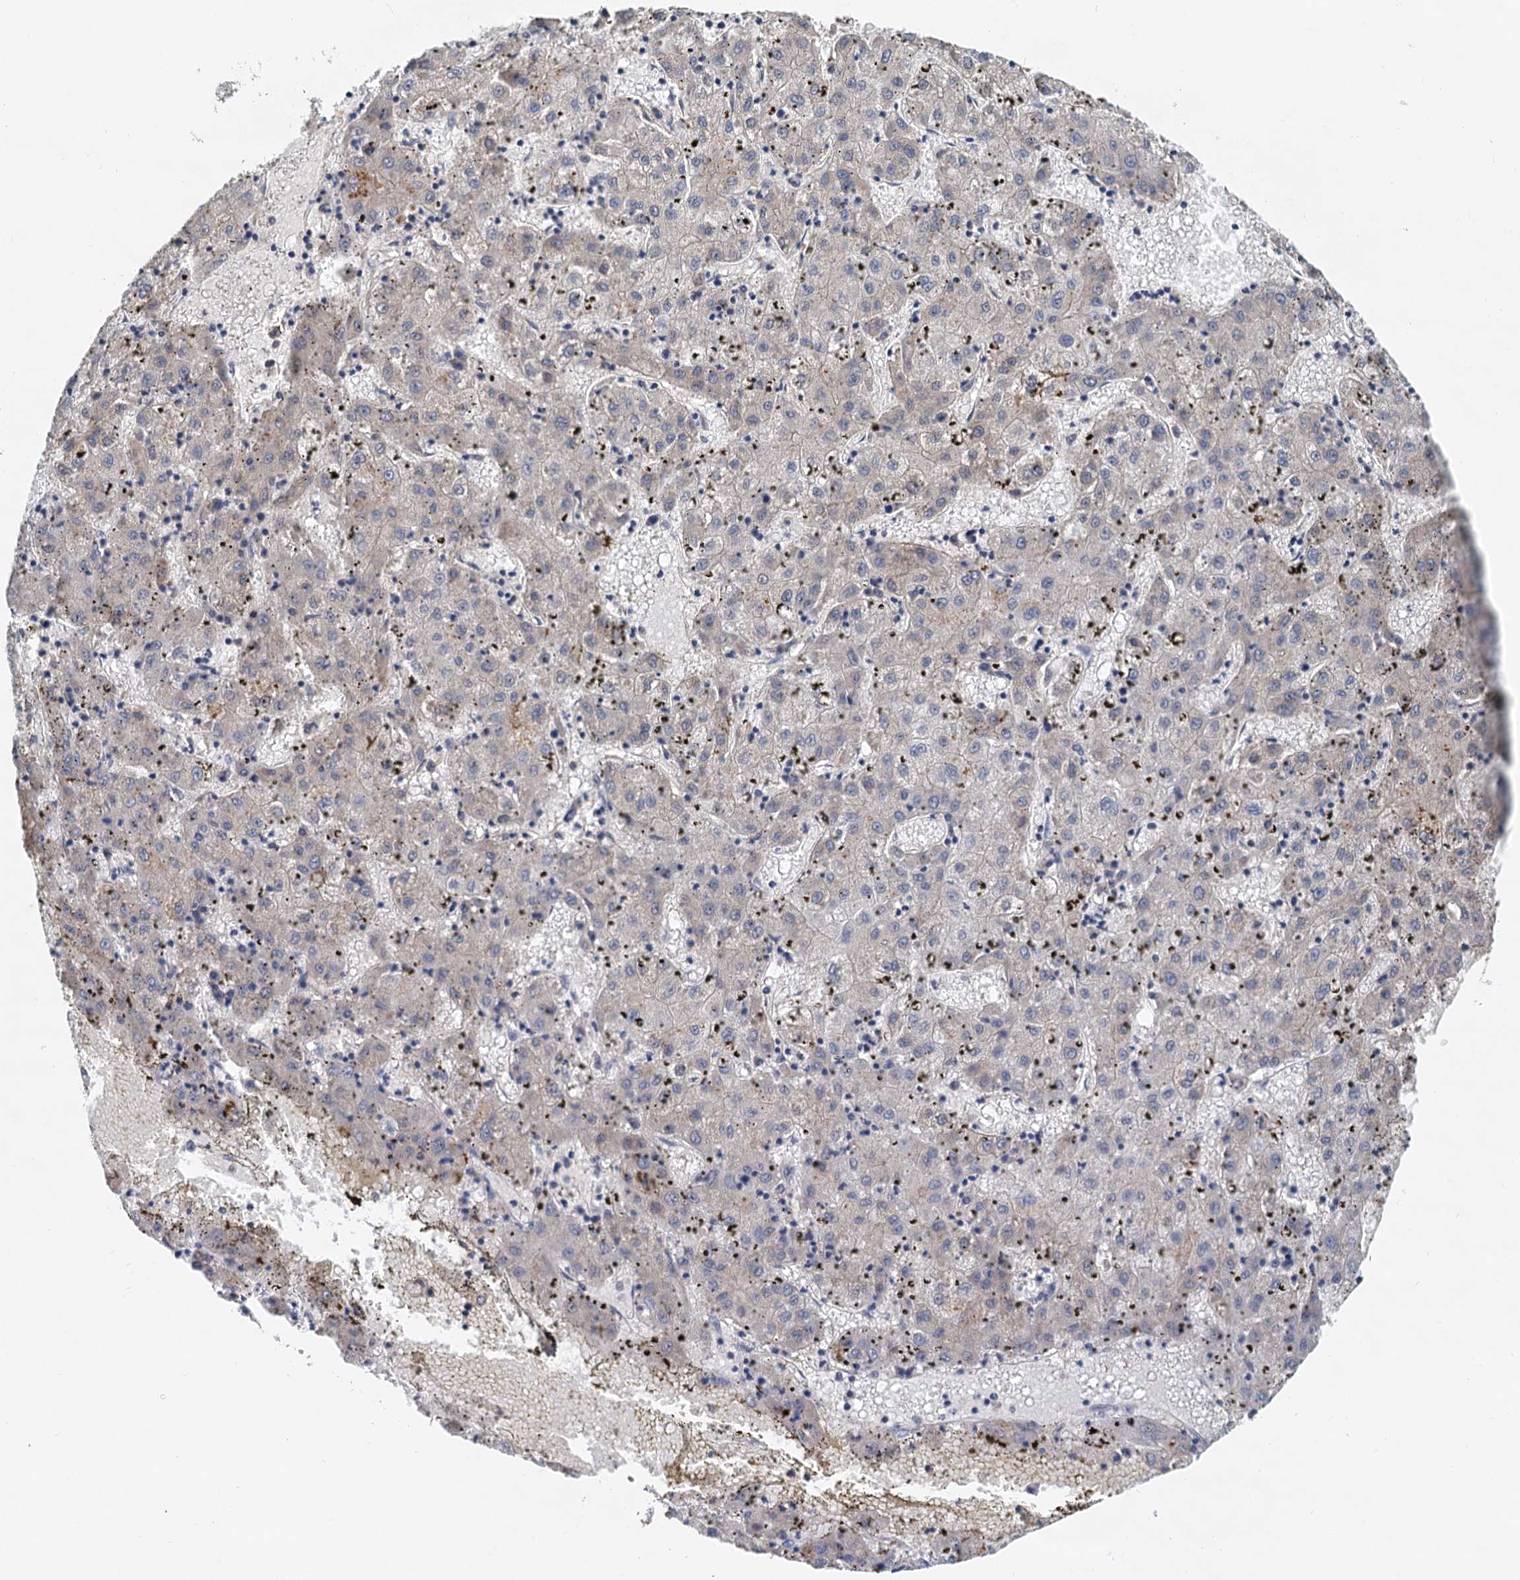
{"staining": {"intensity": "negative", "quantity": "none", "location": "none"}, "tissue": "liver cancer", "cell_type": "Tumor cells", "image_type": "cancer", "snomed": [{"axis": "morphology", "description": "Carcinoma, Hepatocellular, NOS"}, {"axis": "topography", "description": "Liver"}], "caption": "Immunohistochemistry (IHC) of hepatocellular carcinoma (liver) exhibits no staining in tumor cells. (Stains: DAB (3,3'-diaminobenzidine) IHC with hematoxylin counter stain, Microscopy: brightfield microscopy at high magnification).", "gene": "TOLLIP", "patient": {"sex": "male", "age": 72}}